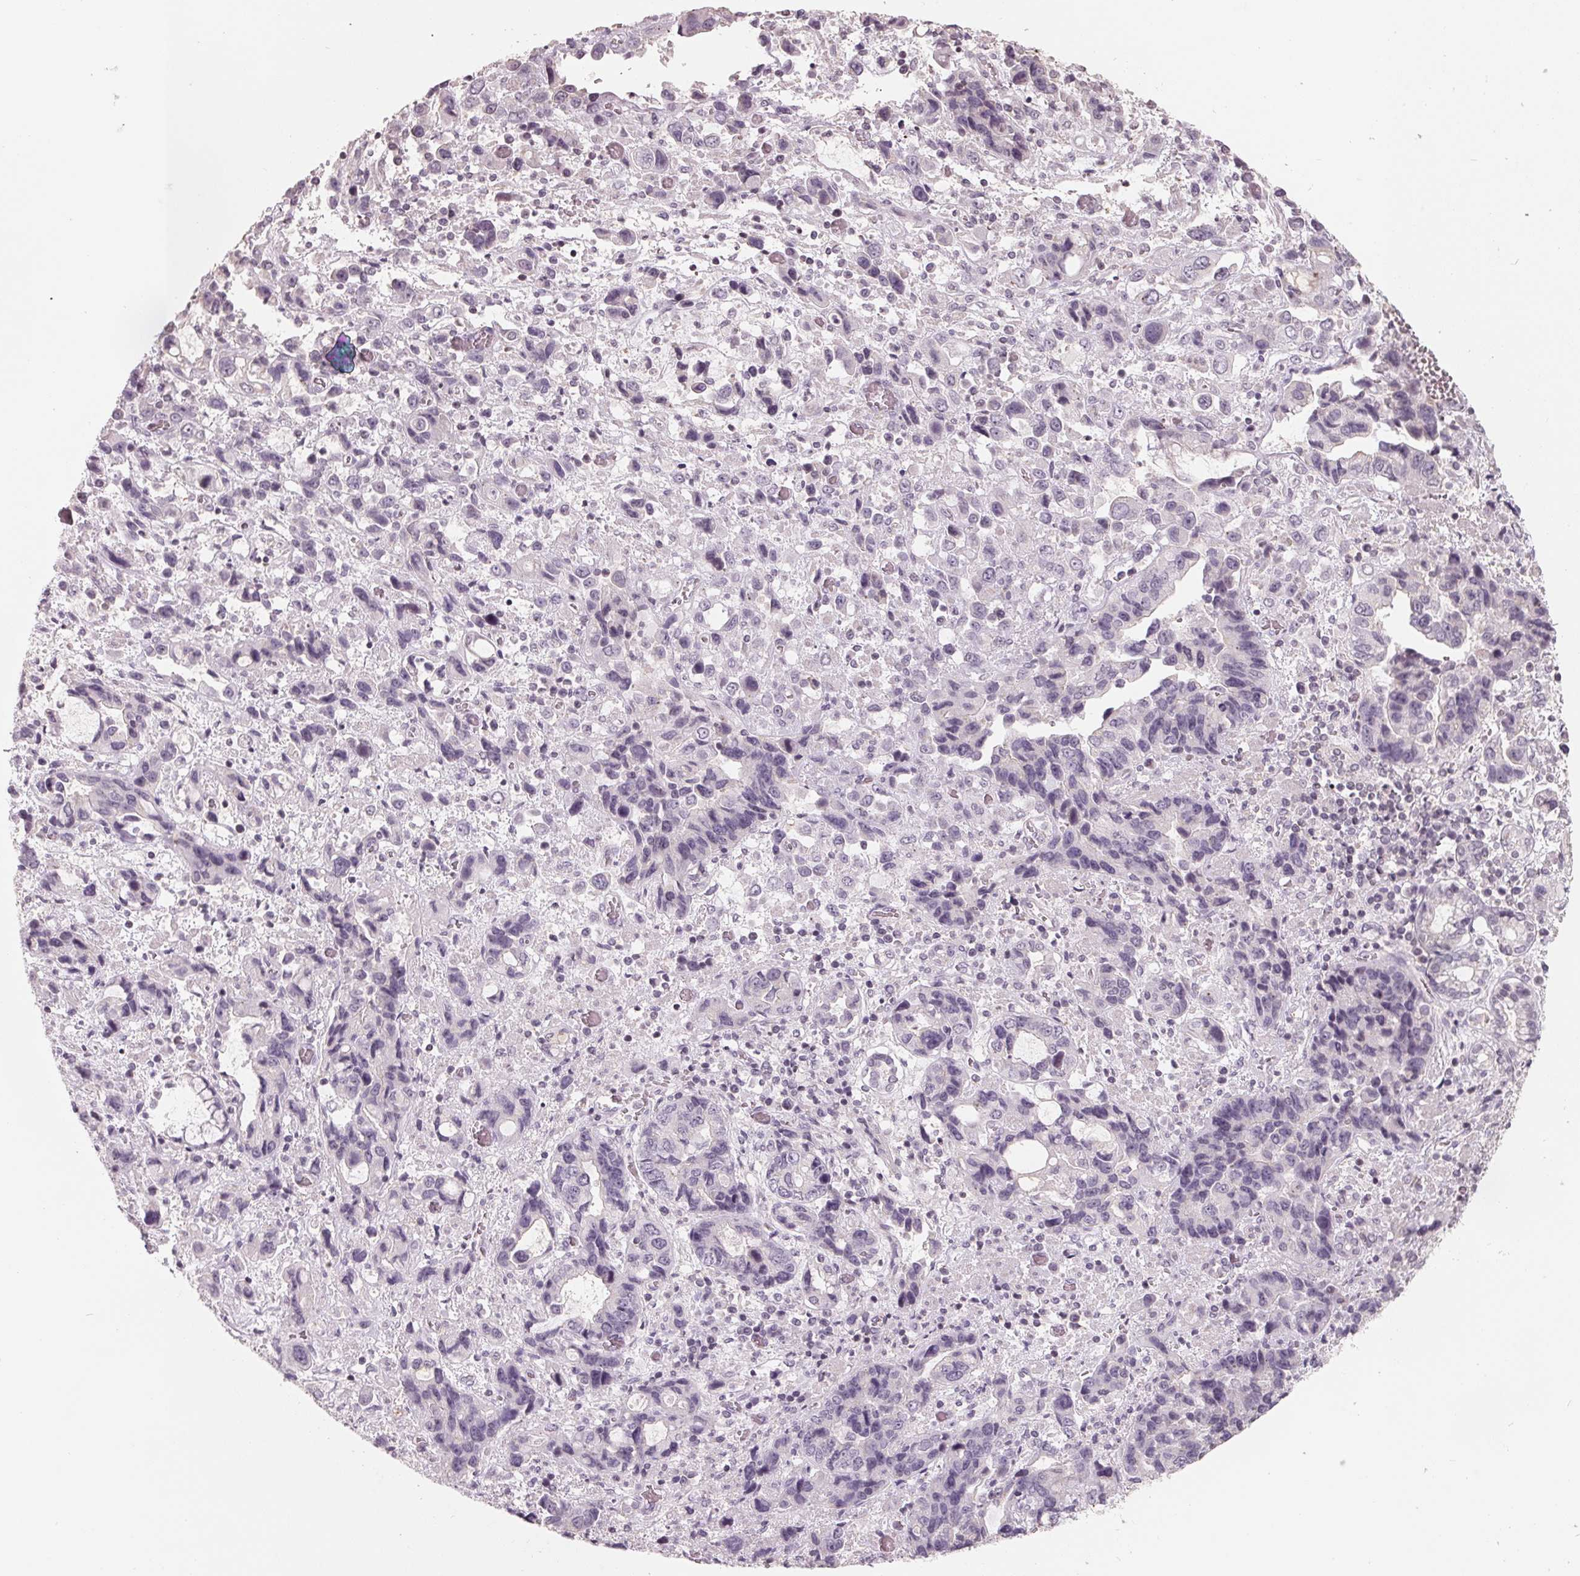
{"staining": {"intensity": "negative", "quantity": "none", "location": "none"}, "tissue": "stomach cancer", "cell_type": "Tumor cells", "image_type": "cancer", "snomed": [{"axis": "morphology", "description": "Adenocarcinoma, NOS"}, {"axis": "topography", "description": "Stomach, upper"}], "caption": "The histopathology image reveals no significant staining in tumor cells of stomach cancer (adenocarcinoma). (Brightfield microscopy of DAB immunohistochemistry at high magnification).", "gene": "FTCD", "patient": {"sex": "female", "age": 81}}